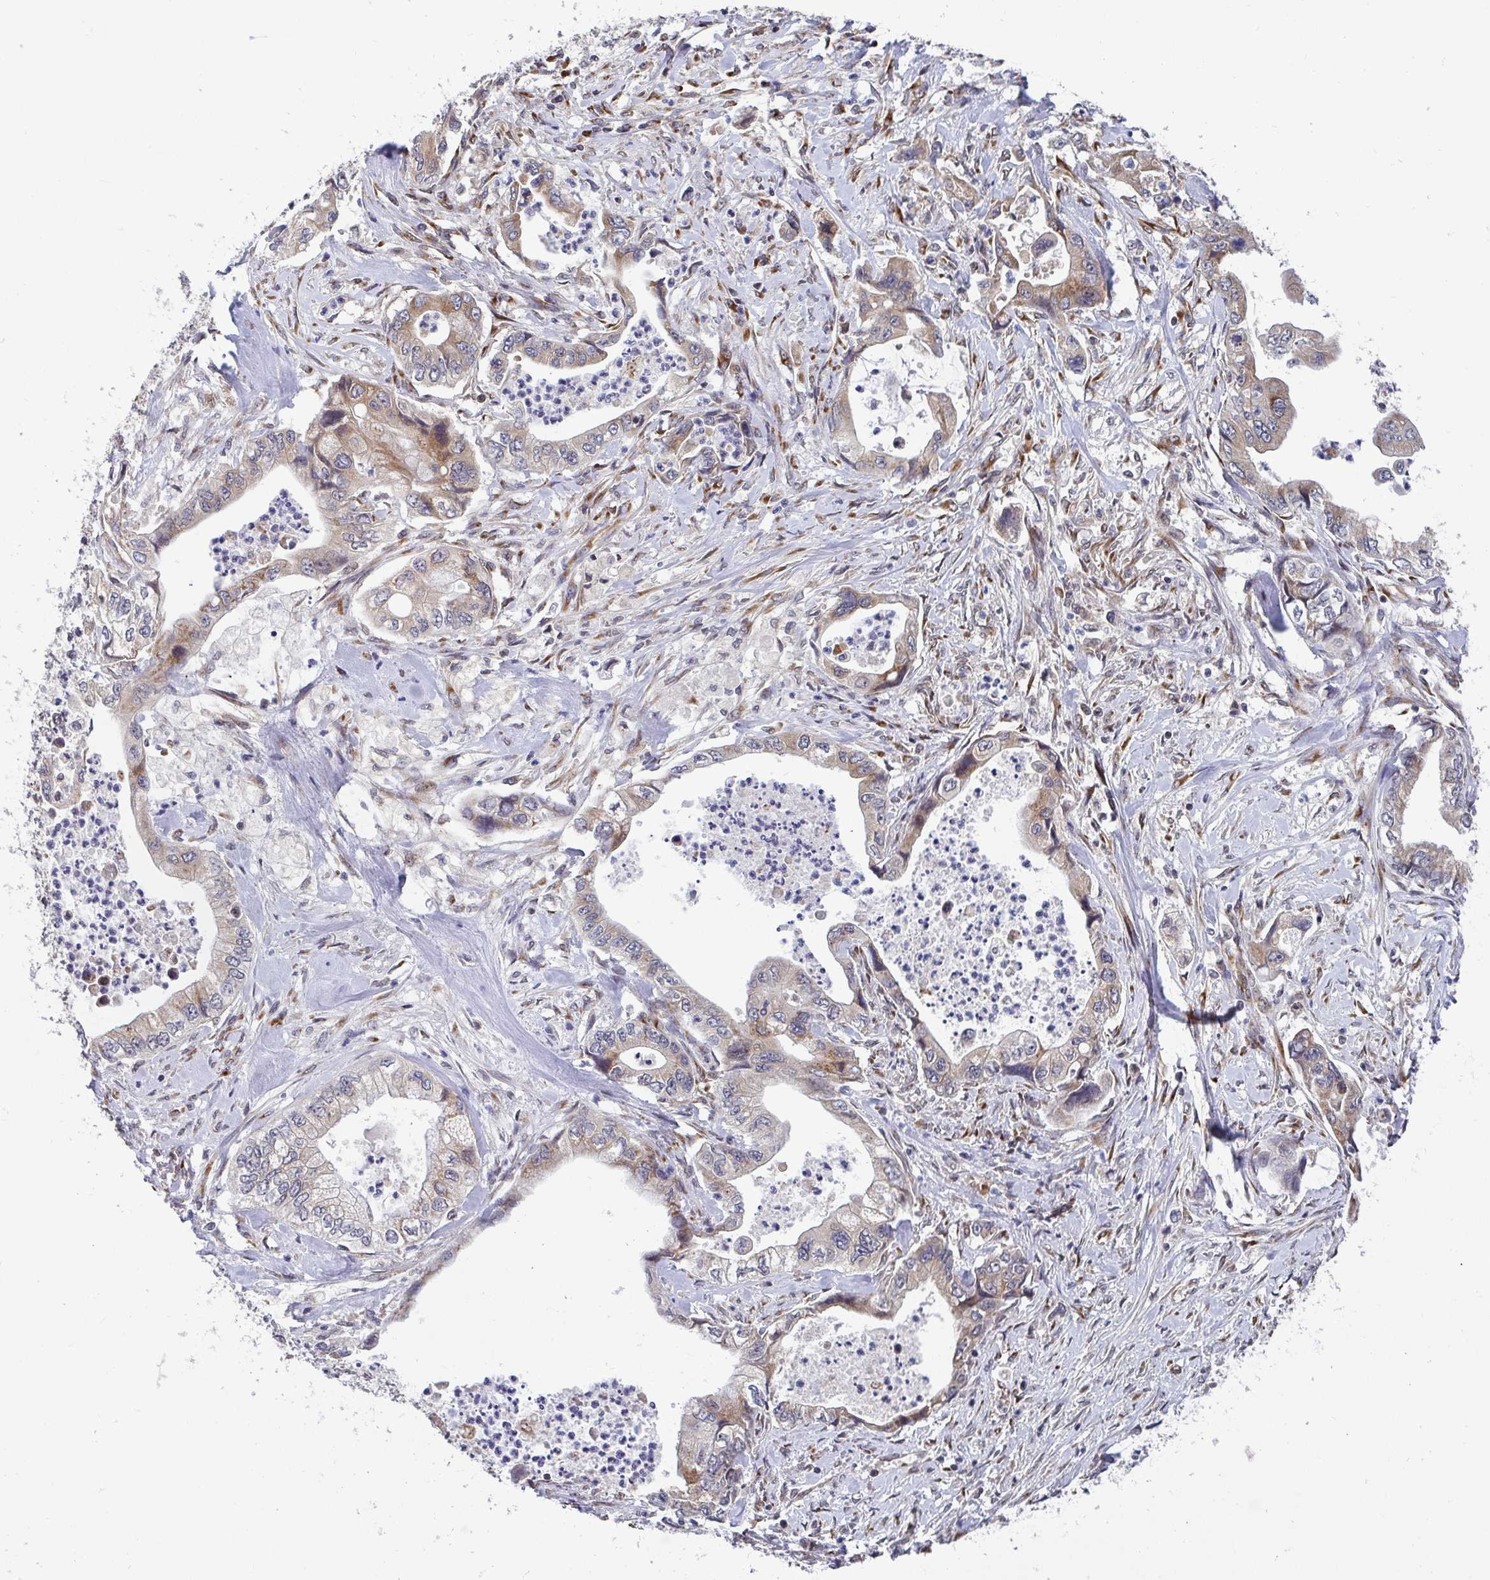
{"staining": {"intensity": "moderate", "quantity": ">75%", "location": "cytoplasmic/membranous"}, "tissue": "stomach cancer", "cell_type": "Tumor cells", "image_type": "cancer", "snomed": [{"axis": "morphology", "description": "Adenocarcinoma, NOS"}, {"axis": "topography", "description": "Pancreas"}, {"axis": "topography", "description": "Stomach, upper"}], "caption": "Immunohistochemistry (IHC) staining of adenocarcinoma (stomach), which reveals medium levels of moderate cytoplasmic/membranous staining in approximately >75% of tumor cells indicating moderate cytoplasmic/membranous protein staining. The staining was performed using DAB (brown) for protein detection and nuclei were counterstained in hematoxylin (blue).", "gene": "ATP5MJ", "patient": {"sex": "male", "age": 77}}